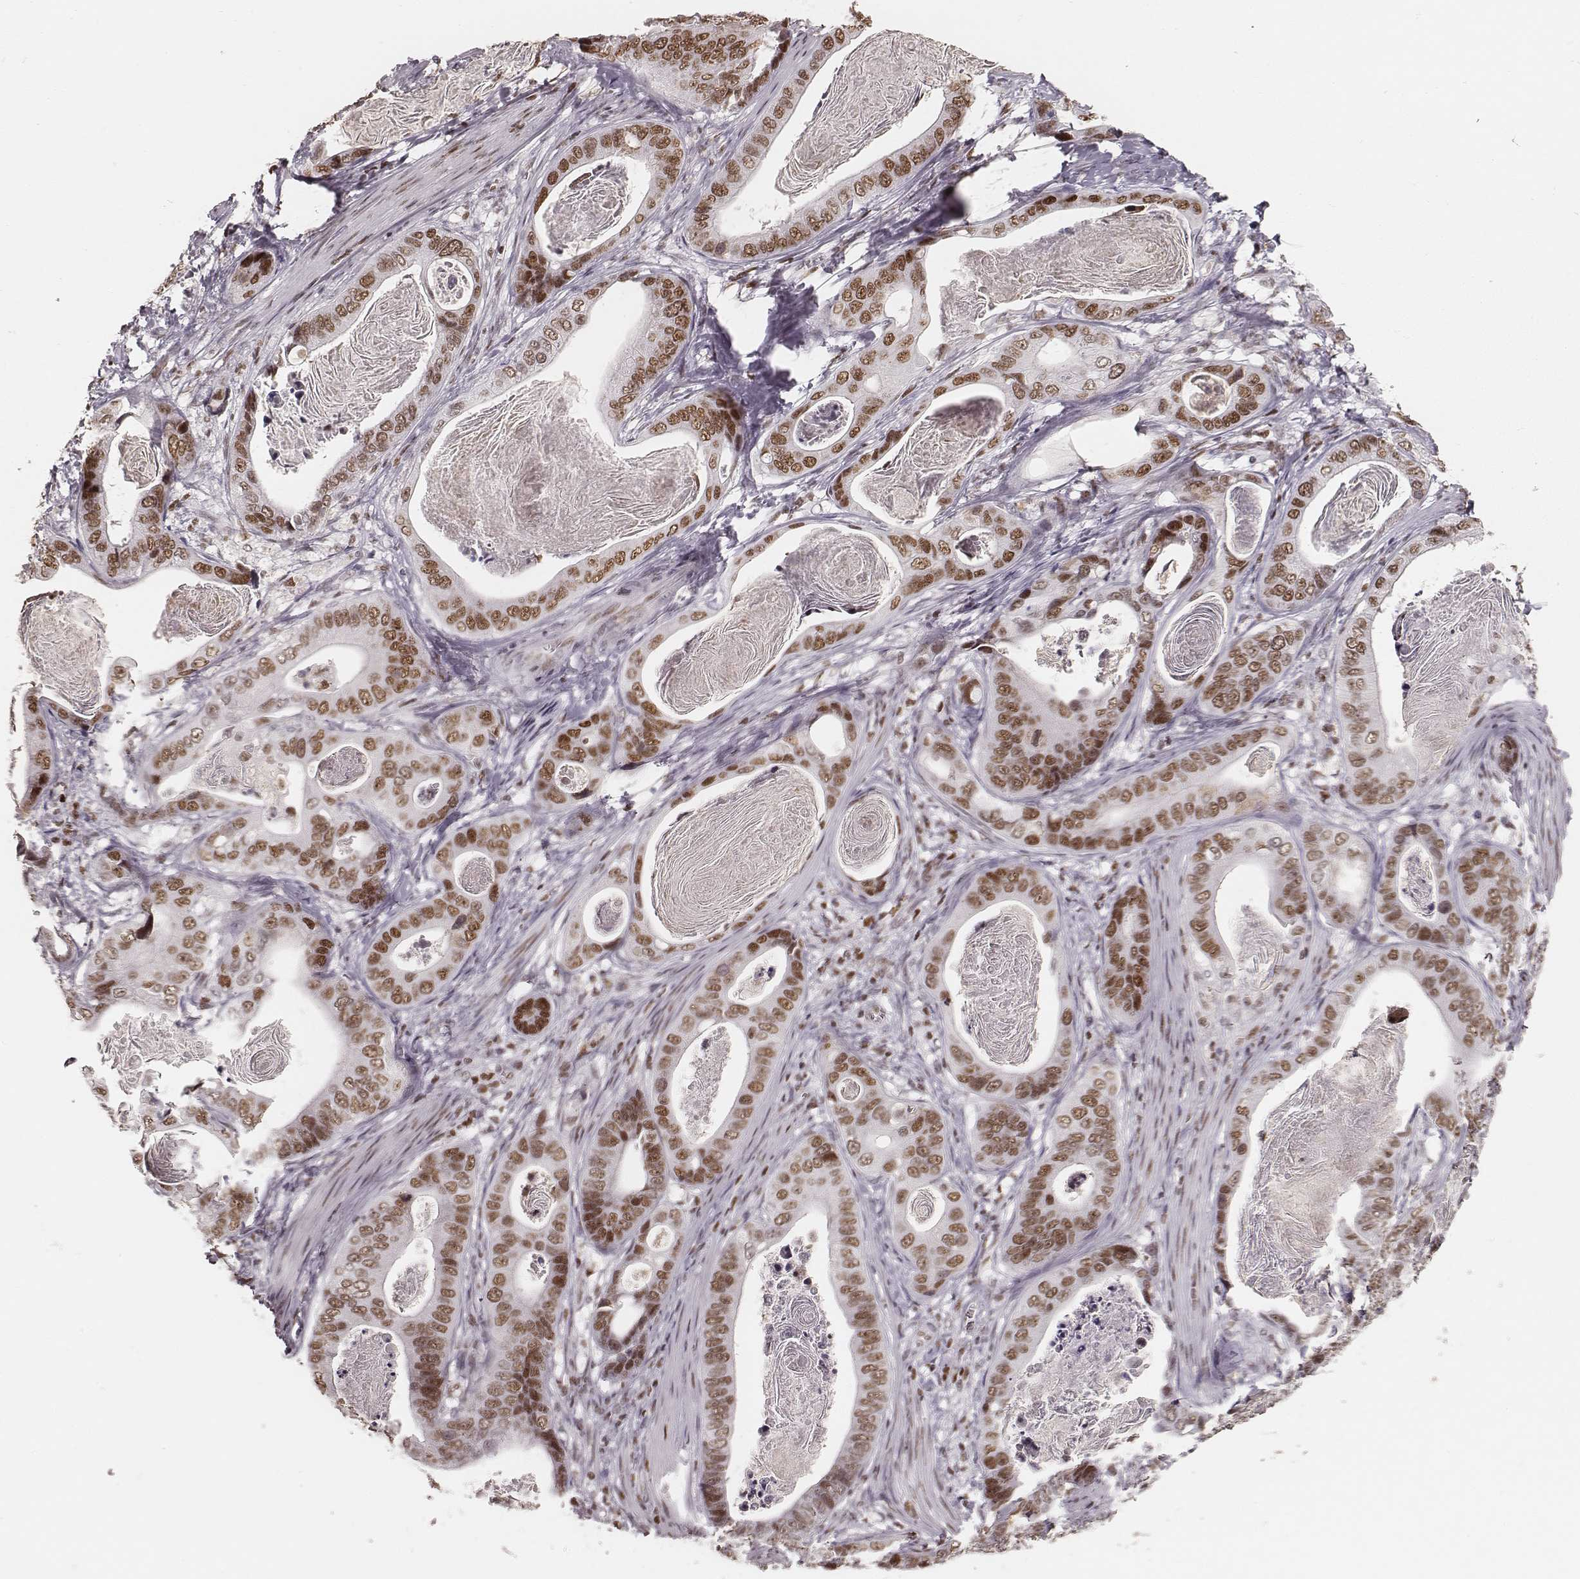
{"staining": {"intensity": "moderate", "quantity": ">75%", "location": "nuclear"}, "tissue": "stomach cancer", "cell_type": "Tumor cells", "image_type": "cancer", "snomed": [{"axis": "morphology", "description": "Adenocarcinoma, NOS"}, {"axis": "topography", "description": "Stomach"}], "caption": "Immunohistochemistry (IHC) histopathology image of human stomach cancer (adenocarcinoma) stained for a protein (brown), which exhibits medium levels of moderate nuclear expression in about >75% of tumor cells.", "gene": "PARP1", "patient": {"sex": "male", "age": 84}}